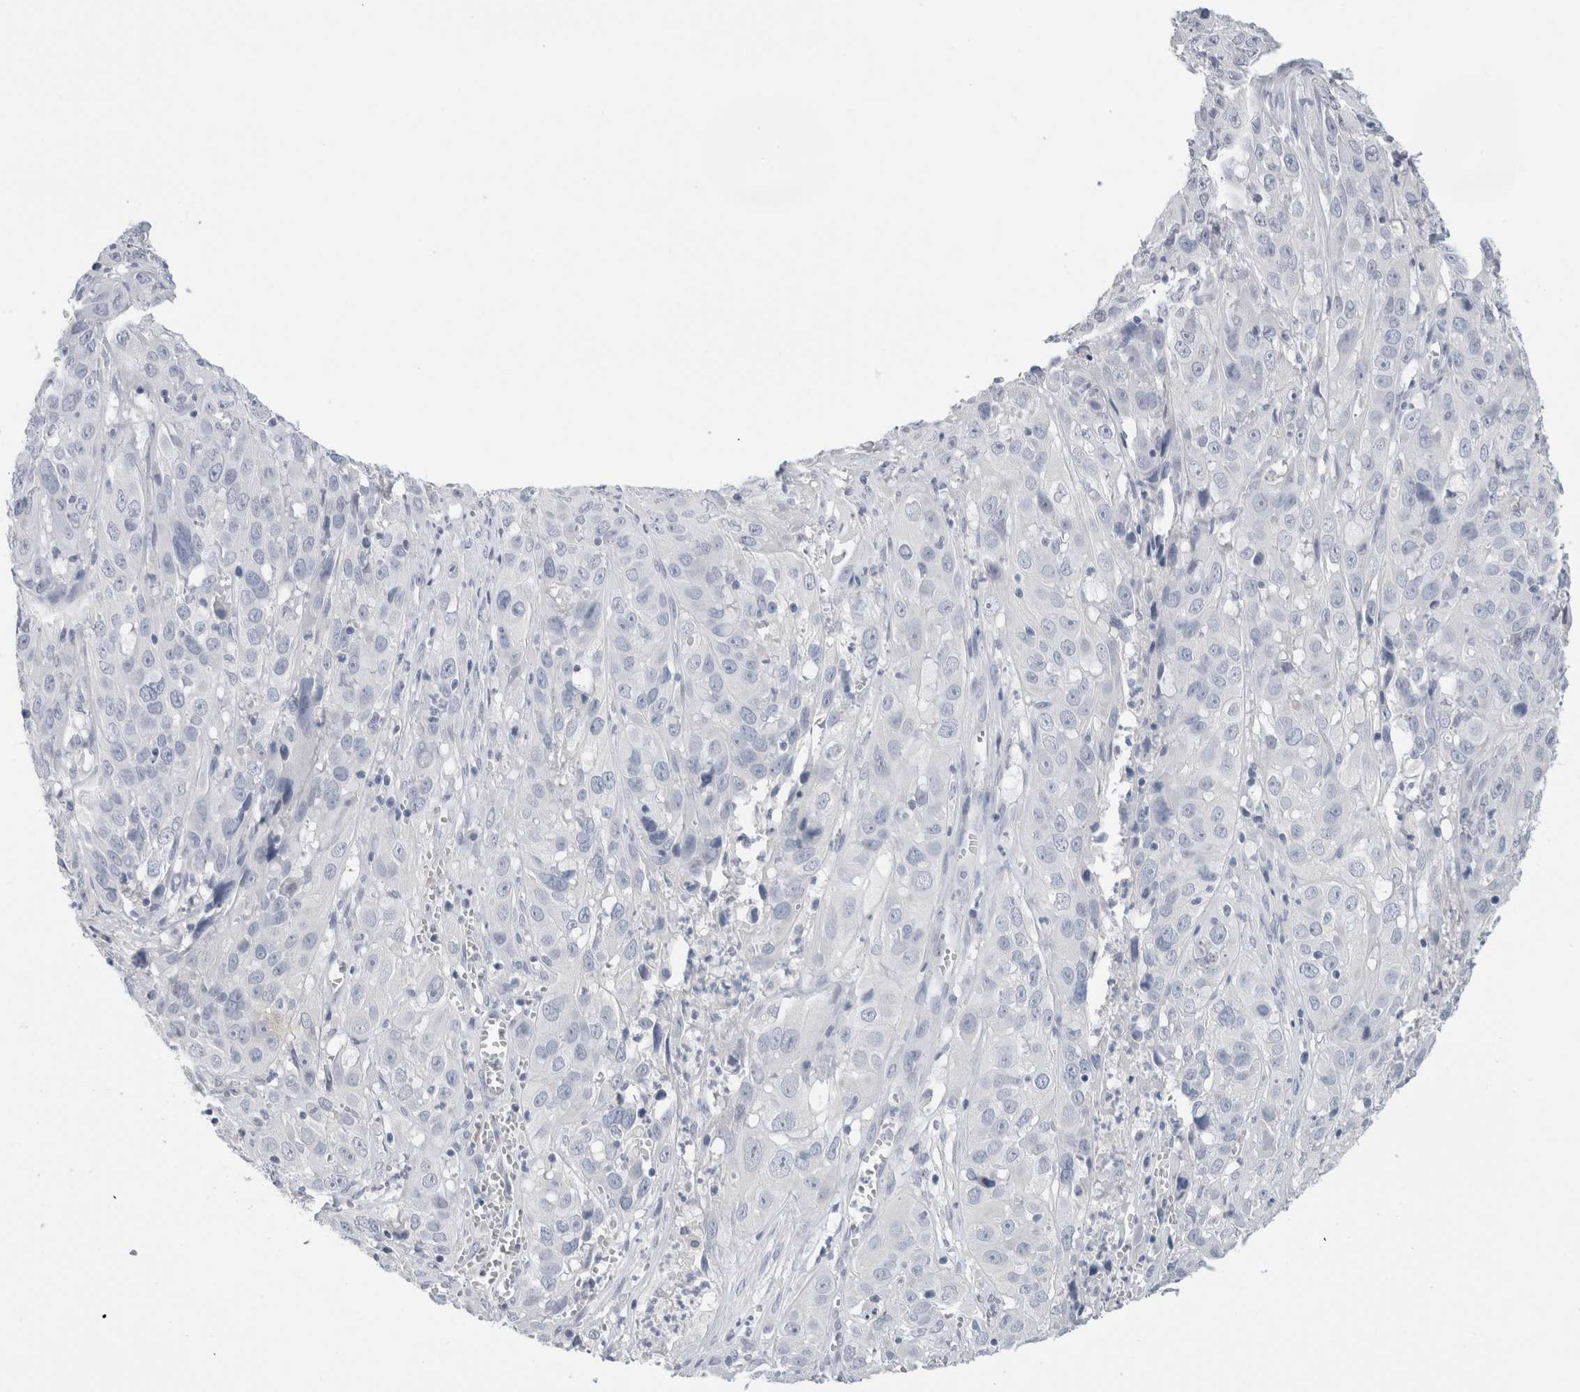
{"staining": {"intensity": "negative", "quantity": "none", "location": "none"}, "tissue": "cervical cancer", "cell_type": "Tumor cells", "image_type": "cancer", "snomed": [{"axis": "morphology", "description": "Squamous cell carcinoma, NOS"}, {"axis": "topography", "description": "Cervix"}], "caption": "A high-resolution histopathology image shows immunohistochemistry (IHC) staining of squamous cell carcinoma (cervical), which exhibits no significant positivity in tumor cells.", "gene": "BCAN", "patient": {"sex": "female", "age": 32}}